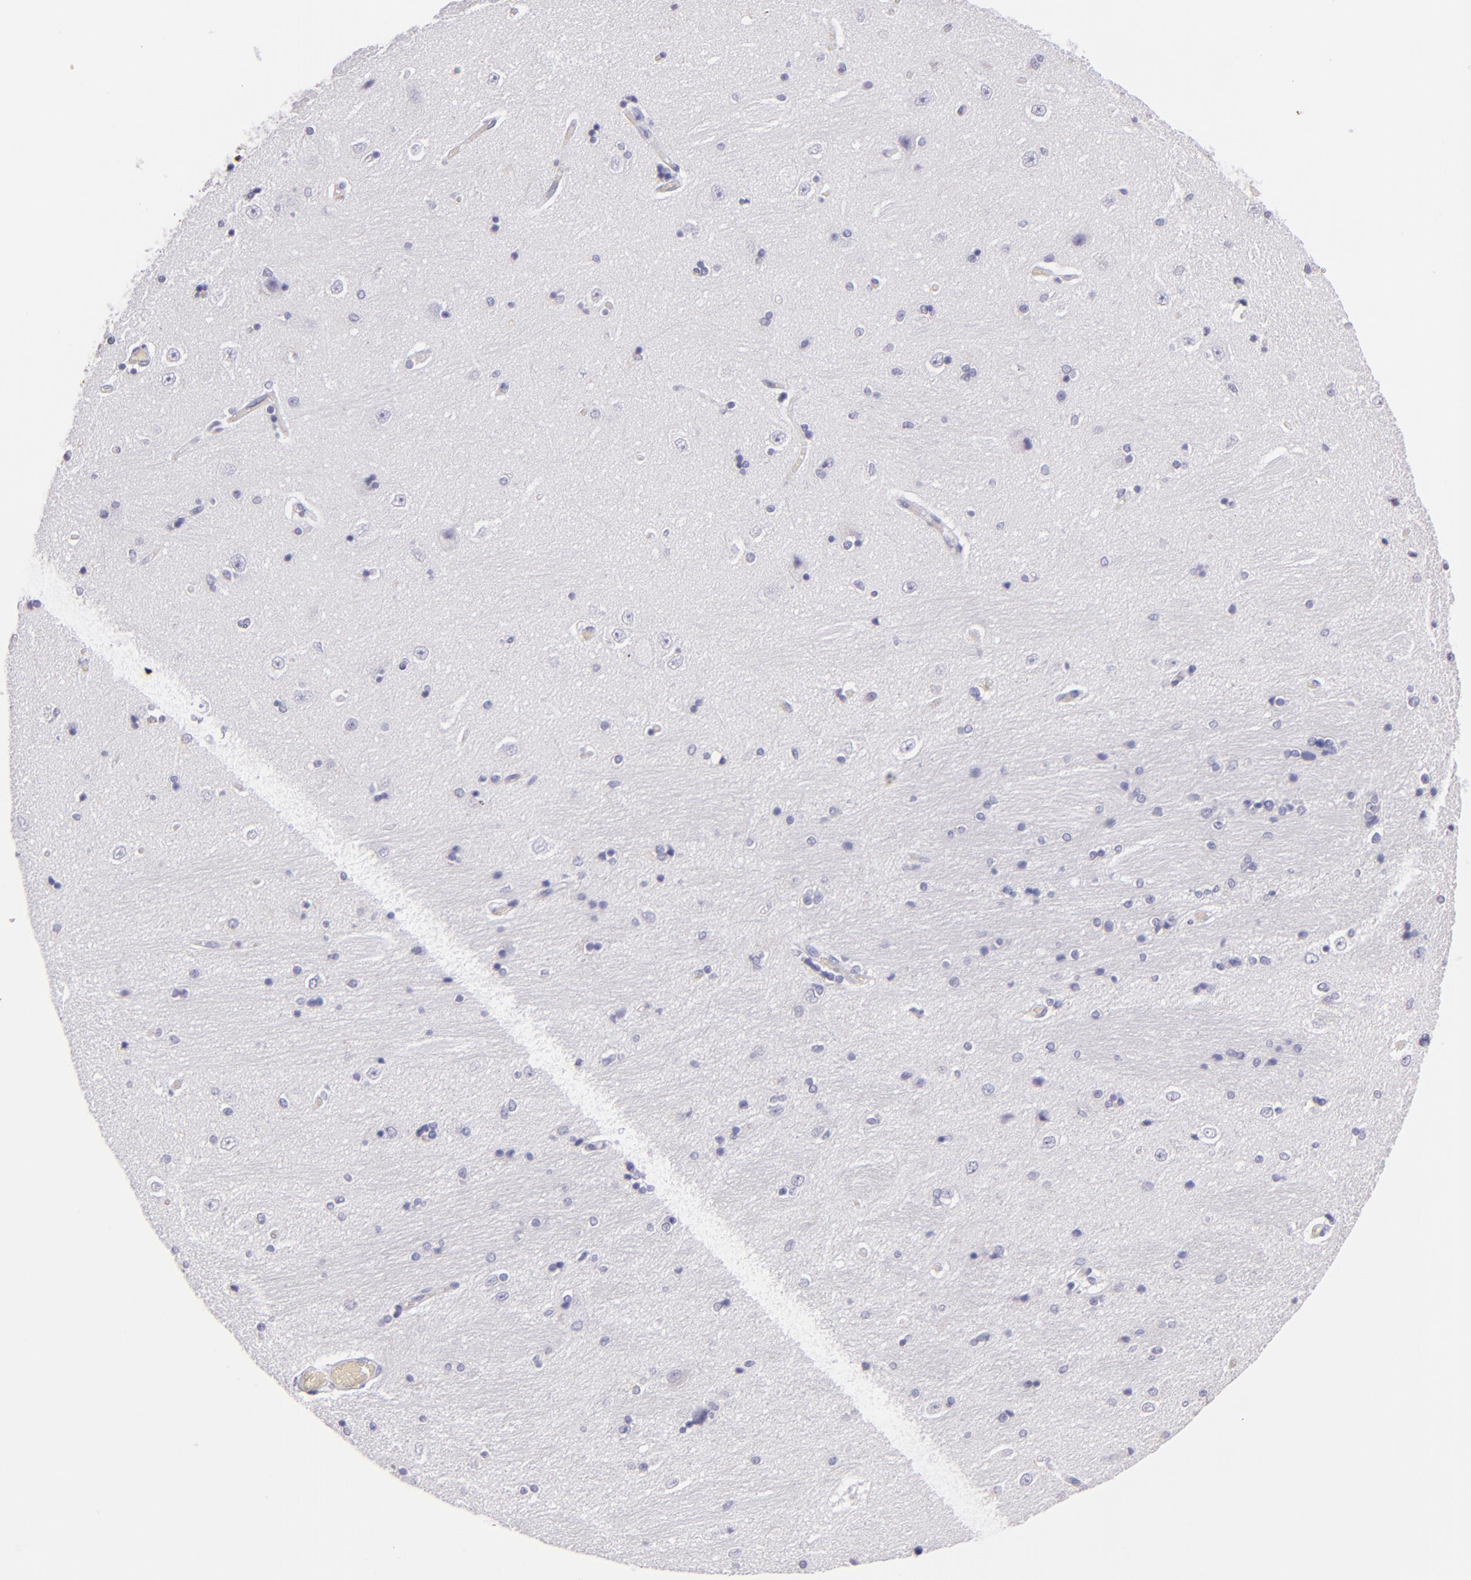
{"staining": {"intensity": "negative", "quantity": "none", "location": "none"}, "tissue": "hippocampus", "cell_type": "Glial cells", "image_type": "normal", "snomed": [{"axis": "morphology", "description": "Normal tissue, NOS"}, {"axis": "topography", "description": "Hippocampus"}], "caption": "This image is of normal hippocampus stained with immunohistochemistry to label a protein in brown with the nuclei are counter-stained blue. There is no expression in glial cells. The staining was performed using DAB to visualize the protein expression in brown, while the nuclei were stained in blue with hematoxylin (Magnification: 20x).", "gene": "MUC5AC", "patient": {"sex": "female", "age": 54}}